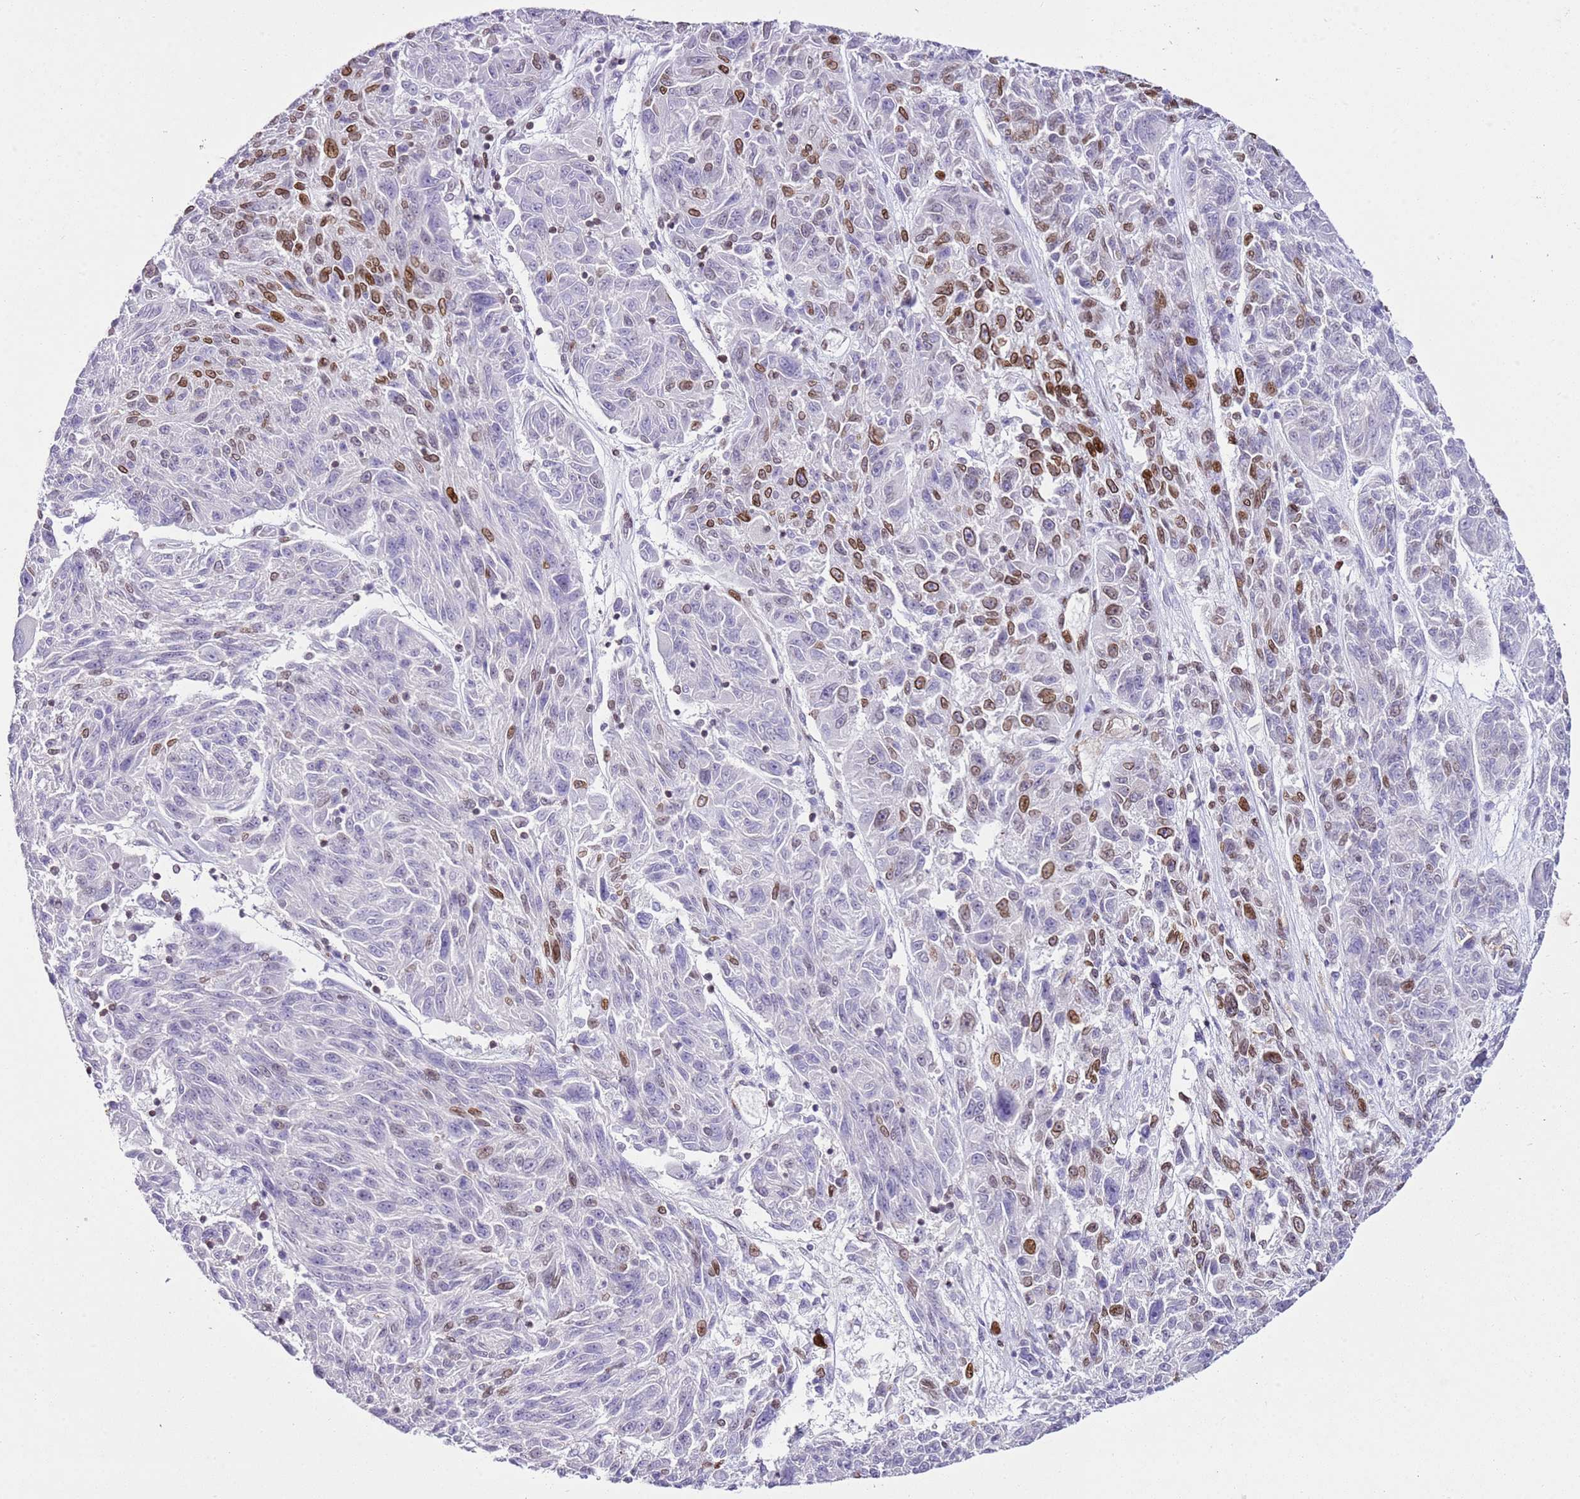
{"staining": {"intensity": "strong", "quantity": "25%-75%", "location": "cytoplasmic/membranous,nuclear"}, "tissue": "melanoma", "cell_type": "Tumor cells", "image_type": "cancer", "snomed": [{"axis": "morphology", "description": "Malignant melanoma, NOS"}, {"axis": "topography", "description": "Skin"}], "caption": "Protein staining of malignant melanoma tissue exhibits strong cytoplasmic/membranous and nuclear positivity in about 25%-75% of tumor cells. Nuclei are stained in blue.", "gene": "POU6F1", "patient": {"sex": "male", "age": 53}}